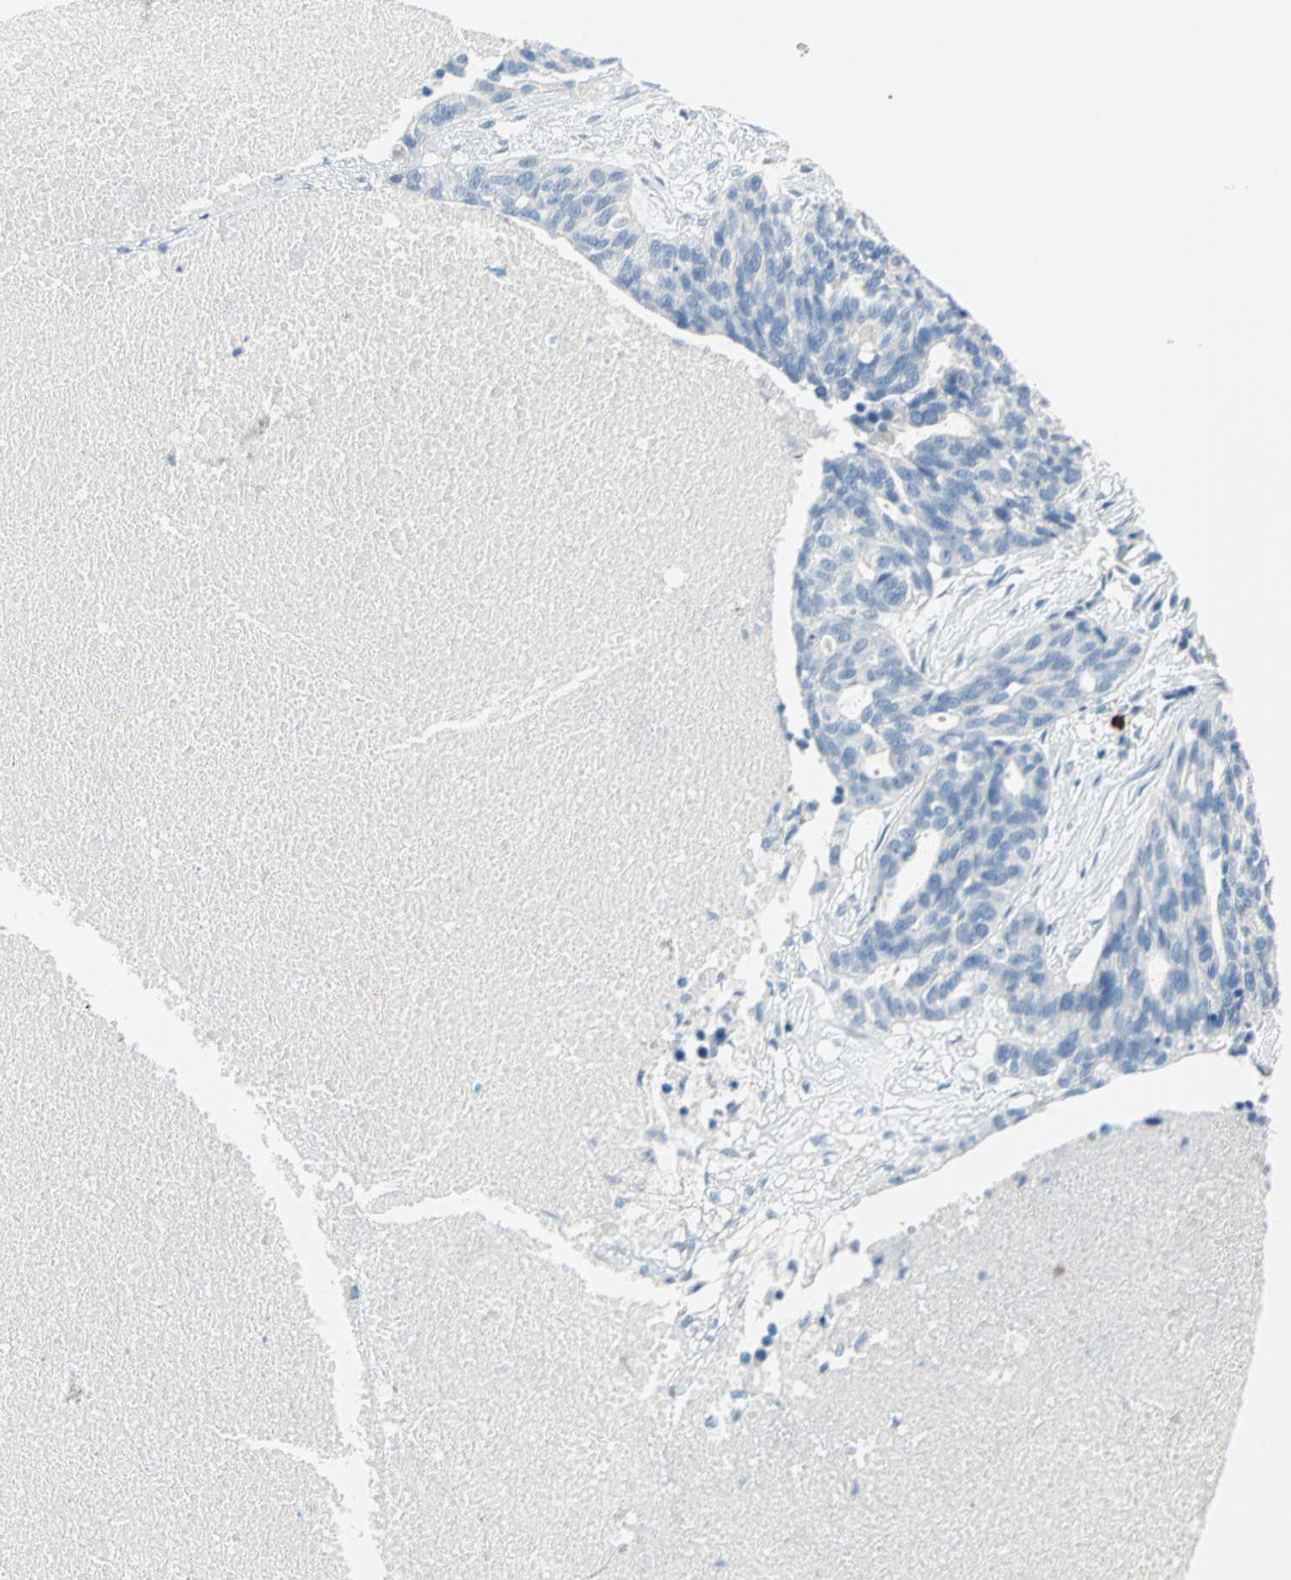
{"staining": {"intensity": "negative", "quantity": "none", "location": "none"}, "tissue": "ovarian cancer", "cell_type": "Tumor cells", "image_type": "cancer", "snomed": [{"axis": "morphology", "description": "Cystadenocarcinoma, serous, NOS"}, {"axis": "topography", "description": "Ovary"}], "caption": "Immunohistochemical staining of human ovarian cancer (serous cystadenocarcinoma) demonstrates no significant positivity in tumor cells.", "gene": "ALOX15", "patient": {"sex": "female", "age": 59}}